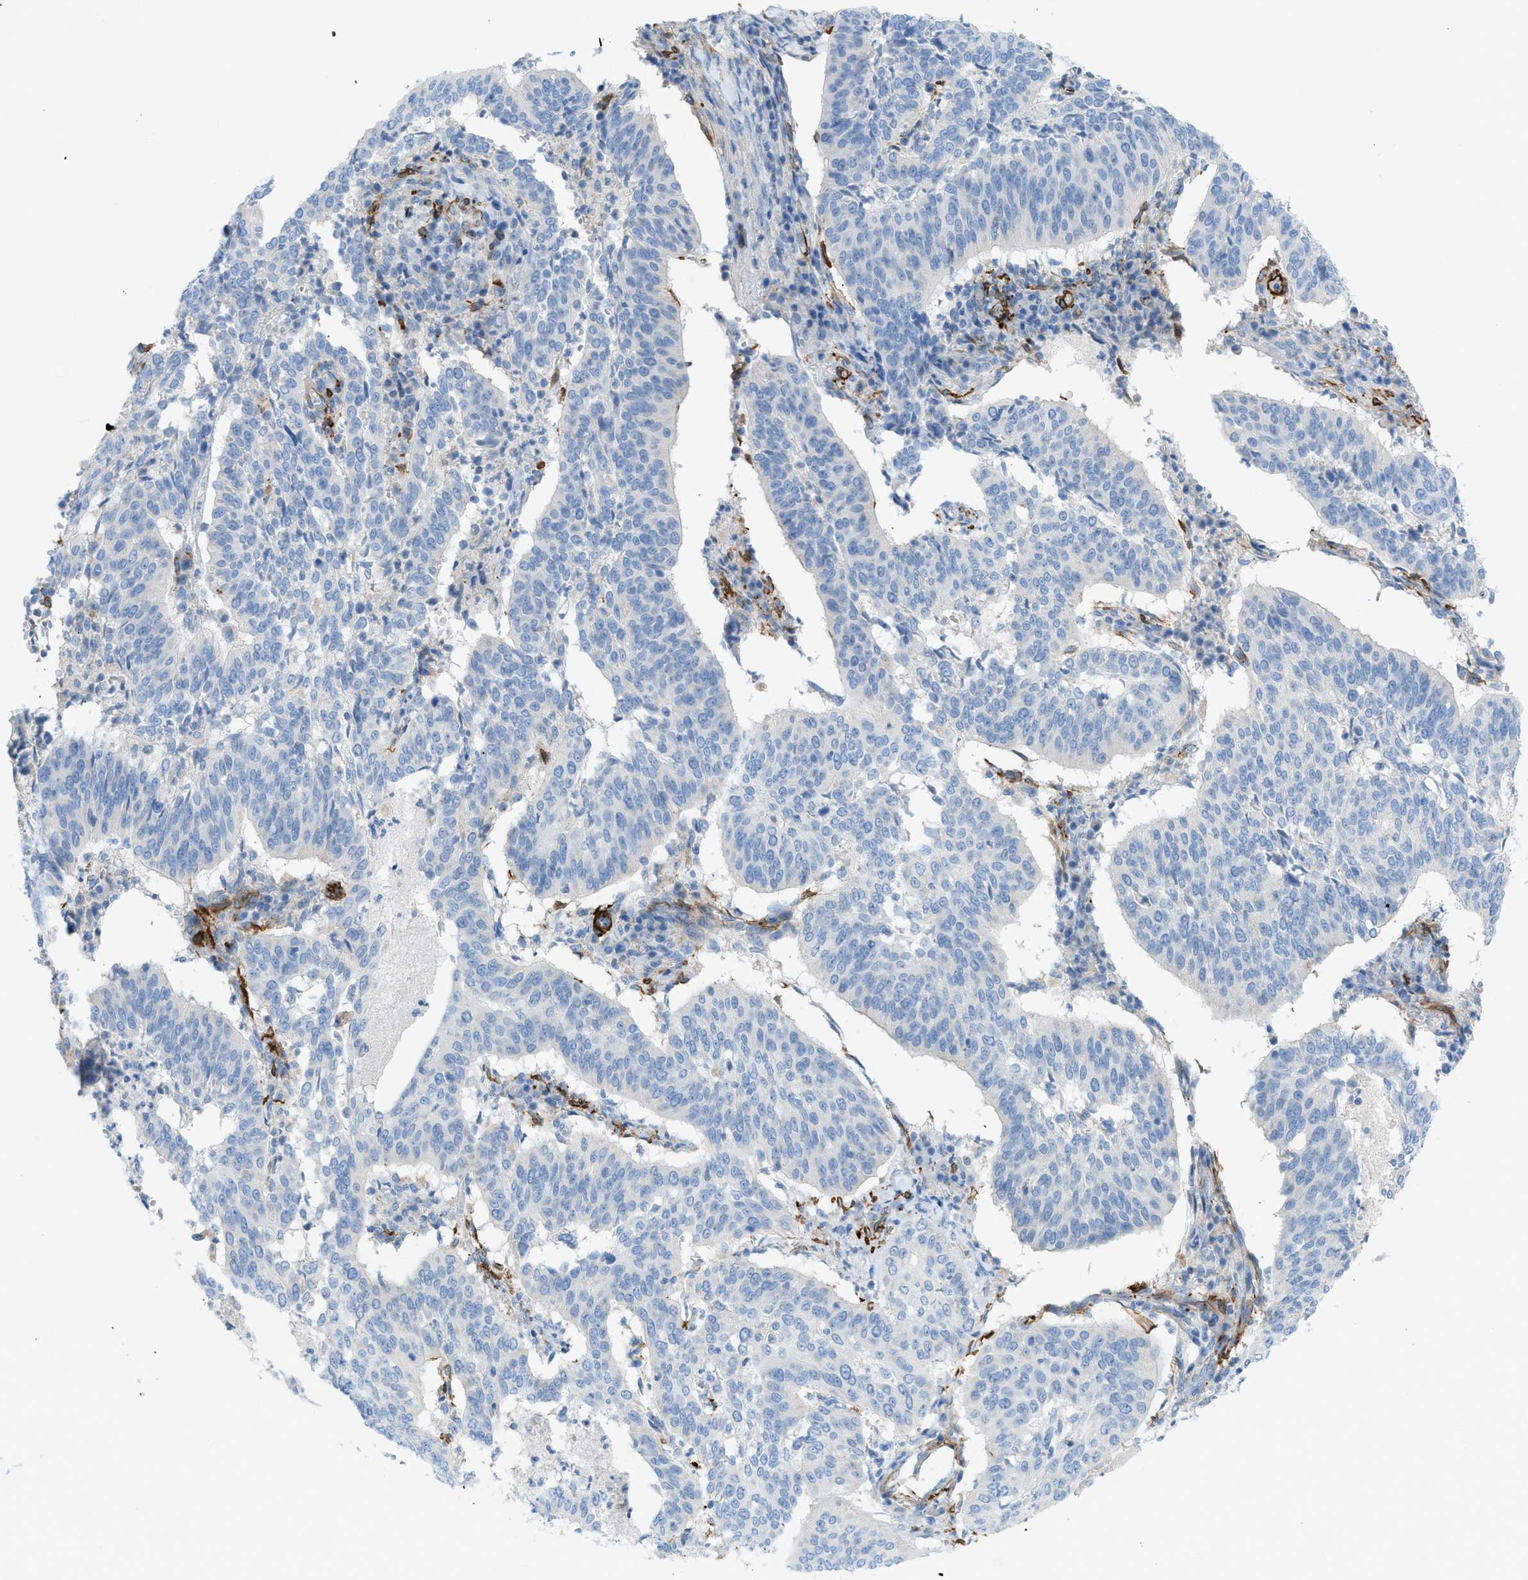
{"staining": {"intensity": "negative", "quantity": "none", "location": "none"}, "tissue": "cervical cancer", "cell_type": "Tumor cells", "image_type": "cancer", "snomed": [{"axis": "morphology", "description": "Normal tissue, NOS"}, {"axis": "morphology", "description": "Squamous cell carcinoma, NOS"}, {"axis": "topography", "description": "Cervix"}], "caption": "DAB (3,3'-diaminobenzidine) immunohistochemical staining of human squamous cell carcinoma (cervical) displays no significant positivity in tumor cells.", "gene": "MYH11", "patient": {"sex": "female", "age": 39}}